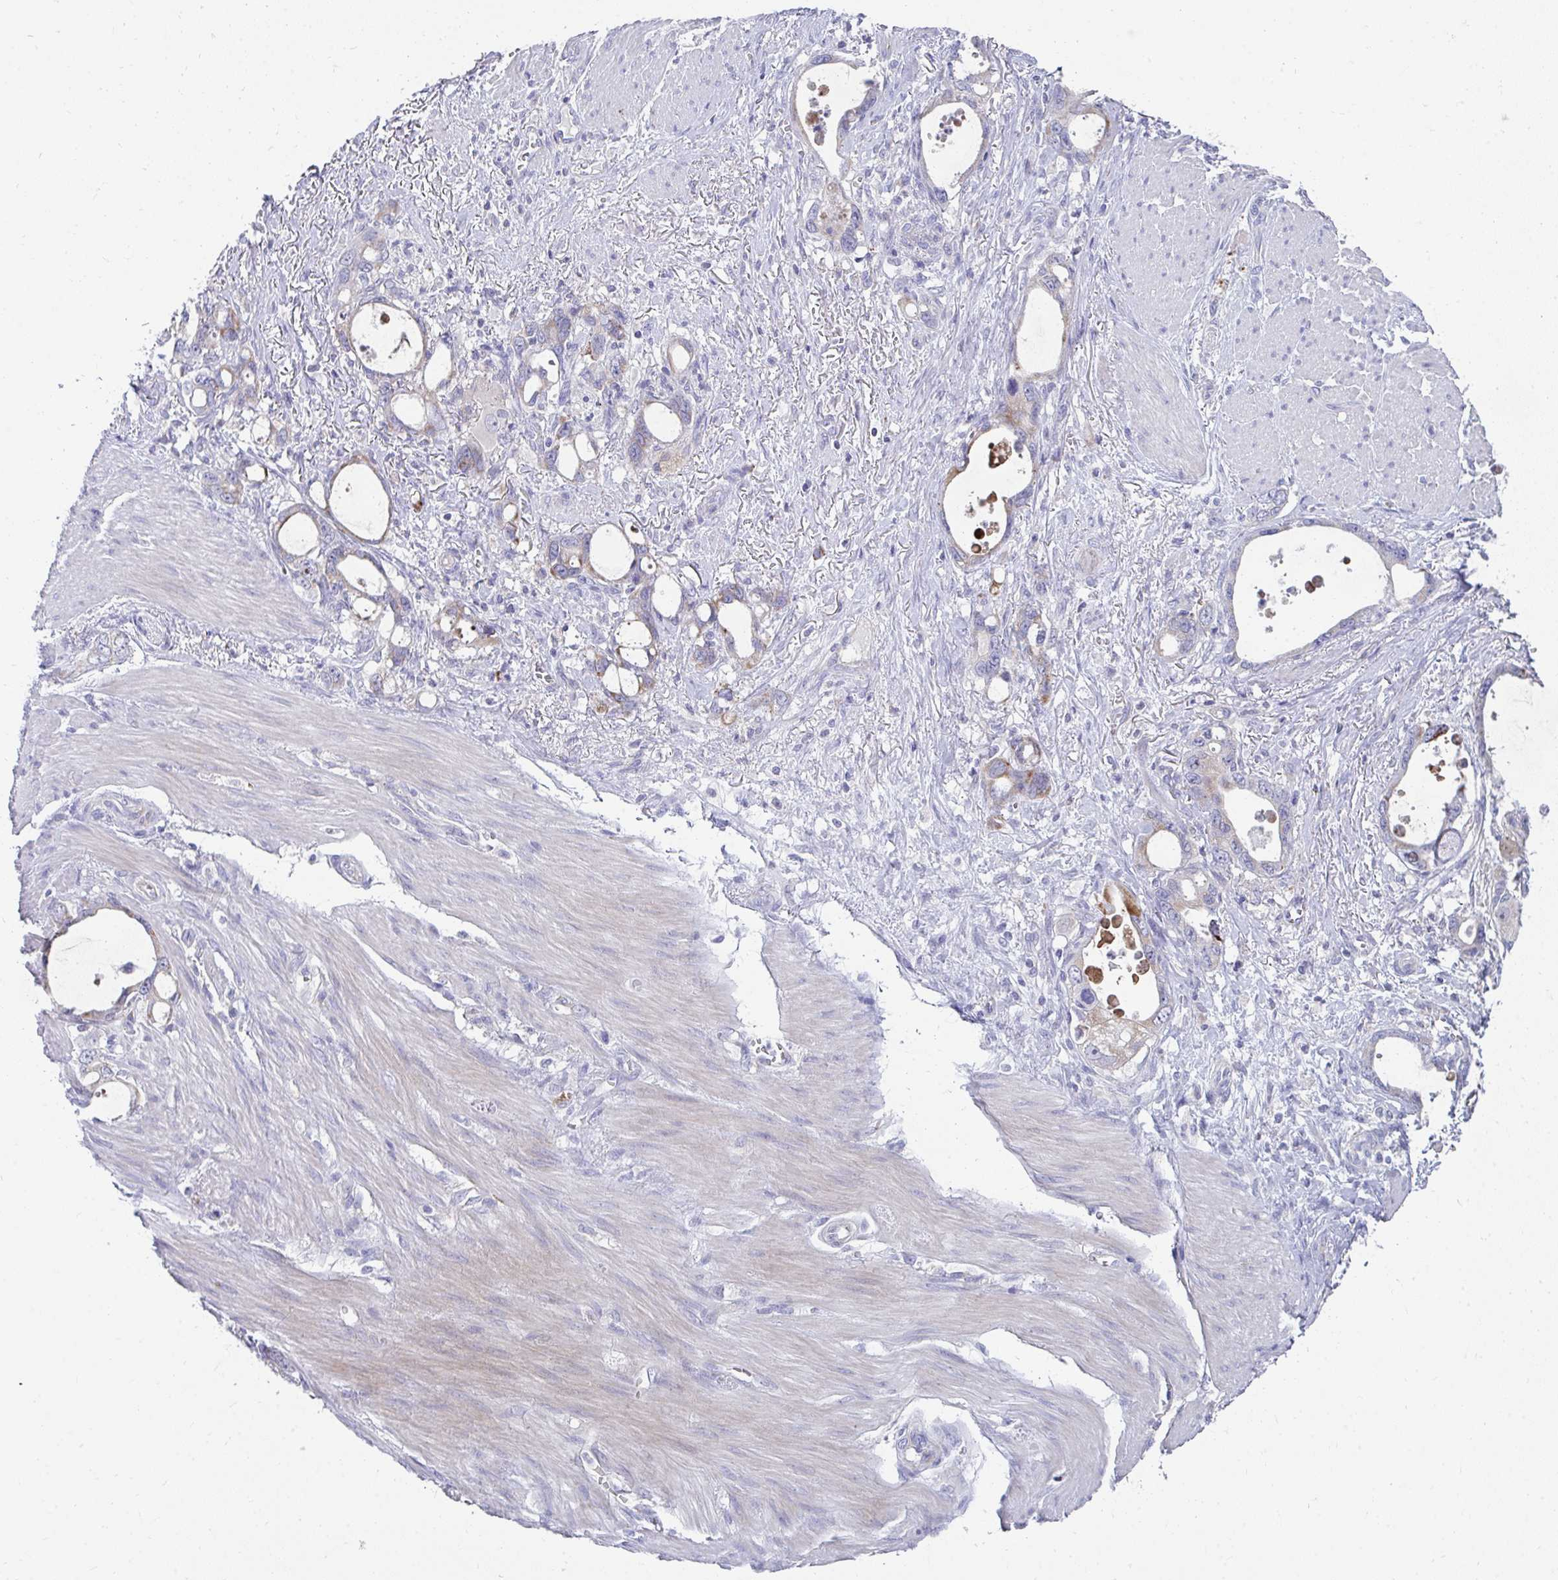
{"staining": {"intensity": "strong", "quantity": "<25%", "location": "cytoplasmic/membranous"}, "tissue": "stomach cancer", "cell_type": "Tumor cells", "image_type": "cancer", "snomed": [{"axis": "morphology", "description": "Adenocarcinoma, NOS"}, {"axis": "topography", "description": "Stomach, upper"}], "caption": "Stomach cancer stained with DAB (3,3'-diaminobenzidine) immunohistochemistry displays medium levels of strong cytoplasmic/membranous expression in approximately <25% of tumor cells.", "gene": "PRRG3", "patient": {"sex": "male", "age": 74}}